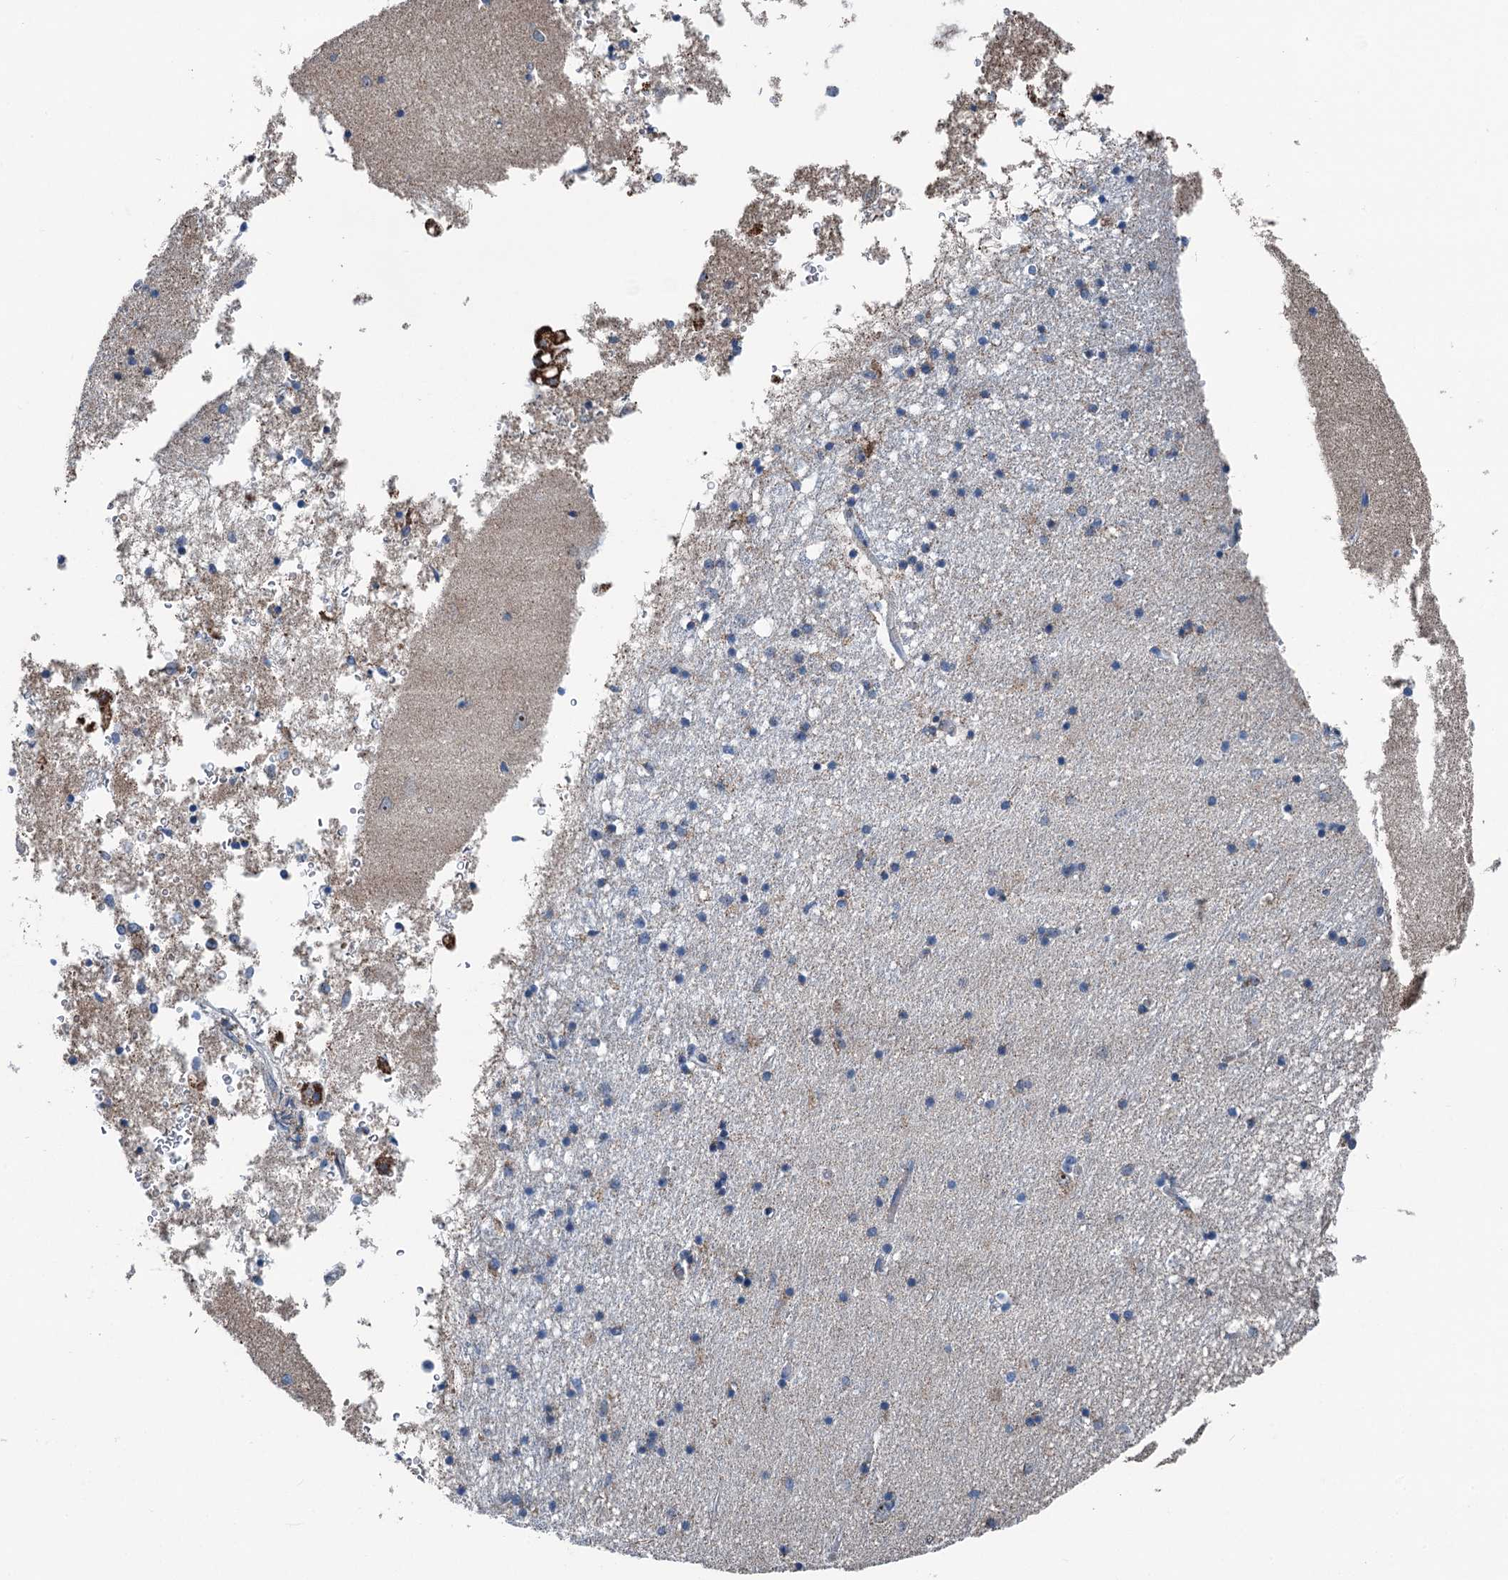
{"staining": {"intensity": "negative", "quantity": "none", "location": "none"}, "tissue": "hippocampus", "cell_type": "Glial cells", "image_type": "normal", "snomed": [{"axis": "morphology", "description": "Normal tissue, NOS"}, {"axis": "topography", "description": "Hippocampus"}], "caption": "Immunohistochemical staining of benign hippocampus displays no significant expression in glial cells.", "gene": "TRPT1", "patient": {"sex": "male", "age": 70}}